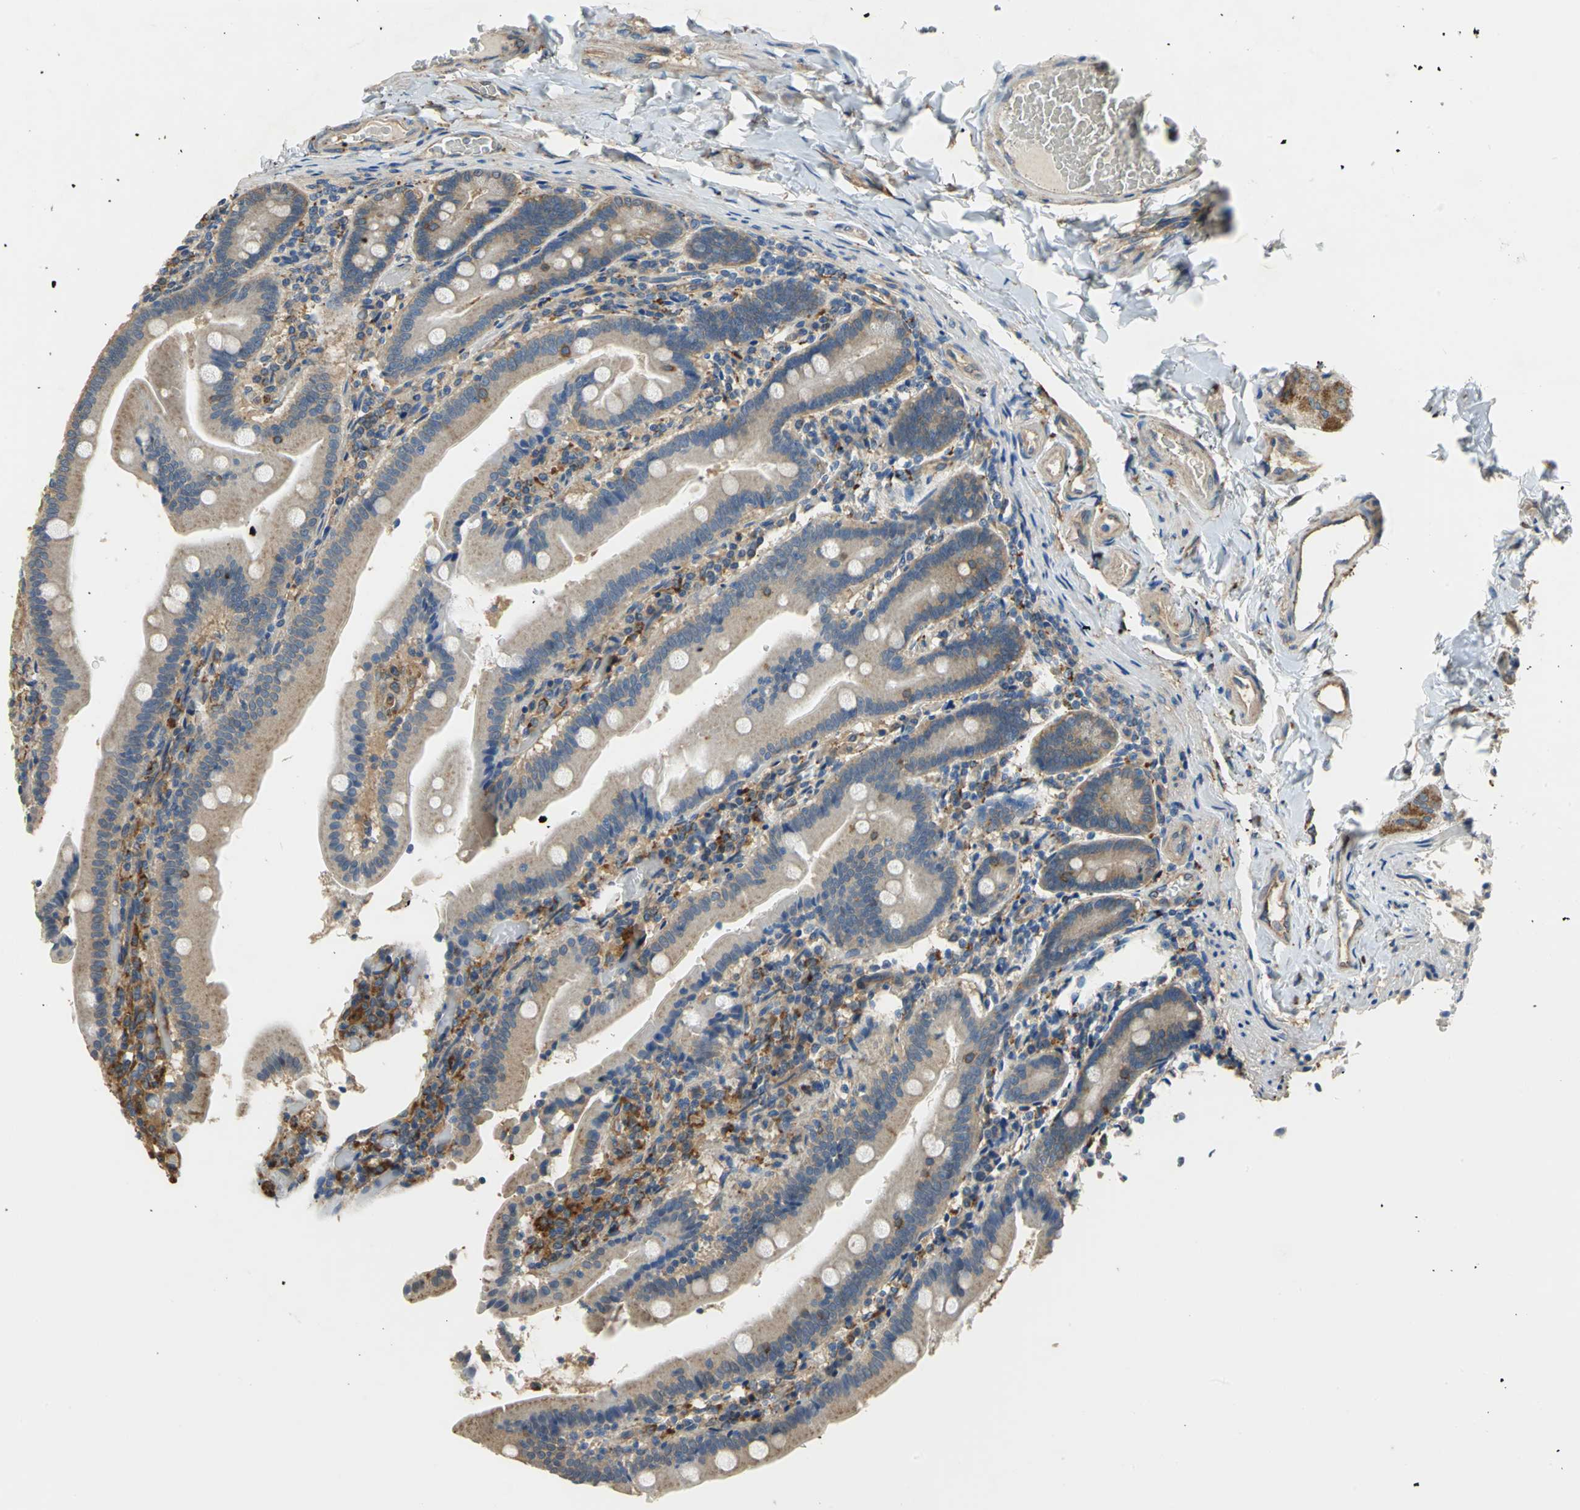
{"staining": {"intensity": "moderate", "quantity": ">75%", "location": "cytoplasmic/membranous"}, "tissue": "duodenum", "cell_type": "Glandular cells", "image_type": "normal", "snomed": [{"axis": "morphology", "description": "Normal tissue, NOS"}, {"axis": "topography", "description": "Duodenum"}], "caption": "This is an image of immunohistochemistry (IHC) staining of normal duodenum, which shows moderate expression in the cytoplasmic/membranous of glandular cells.", "gene": "DIAPH2", "patient": {"sex": "female", "age": 53}}